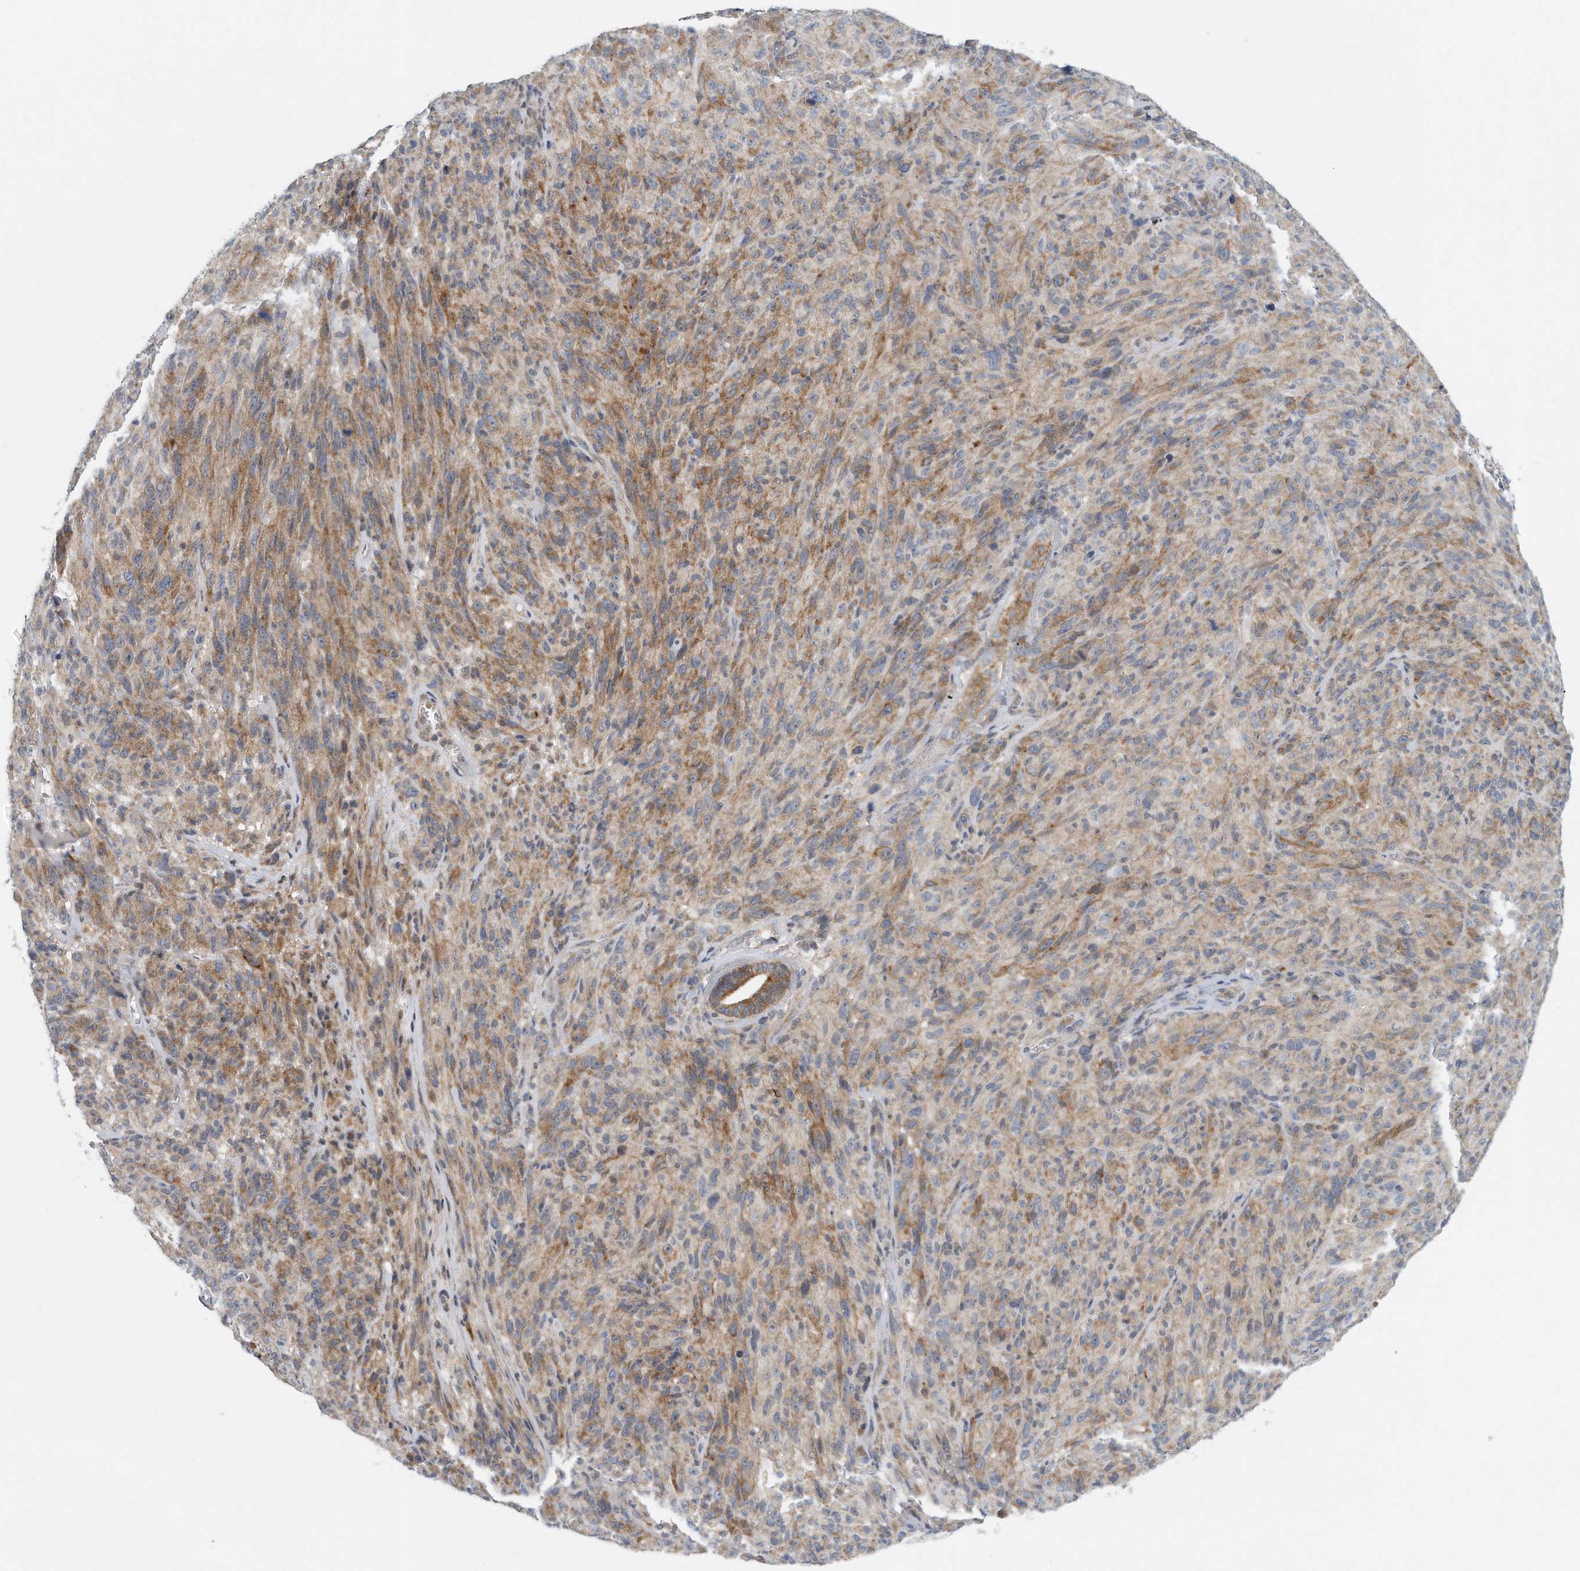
{"staining": {"intensity": "moderate", "quantity": "25%-75%", "location": "cytoplasmic/membranous"}, "tissue": "melanoma", "cell_type": "Tumor cells", "image_type": "cancer", "snomed": [{"axis": "morphology", "description": "Malignant melanoma, NOS"}, {"axis": "topography", "description": "Skin of head"}], "caption": "High-magnification brightfield microscopy of melanoma stained with DAB (3,3'-diaminobenzidine) (brown) and counterstained with hematoxylin (blue). tumor cells exhibit moderate cytoplasmic/membranous staining is identified in about25%-75% of cells.", "gene": "VLDLR", "patient": {"sex": "male", "age": 96}}